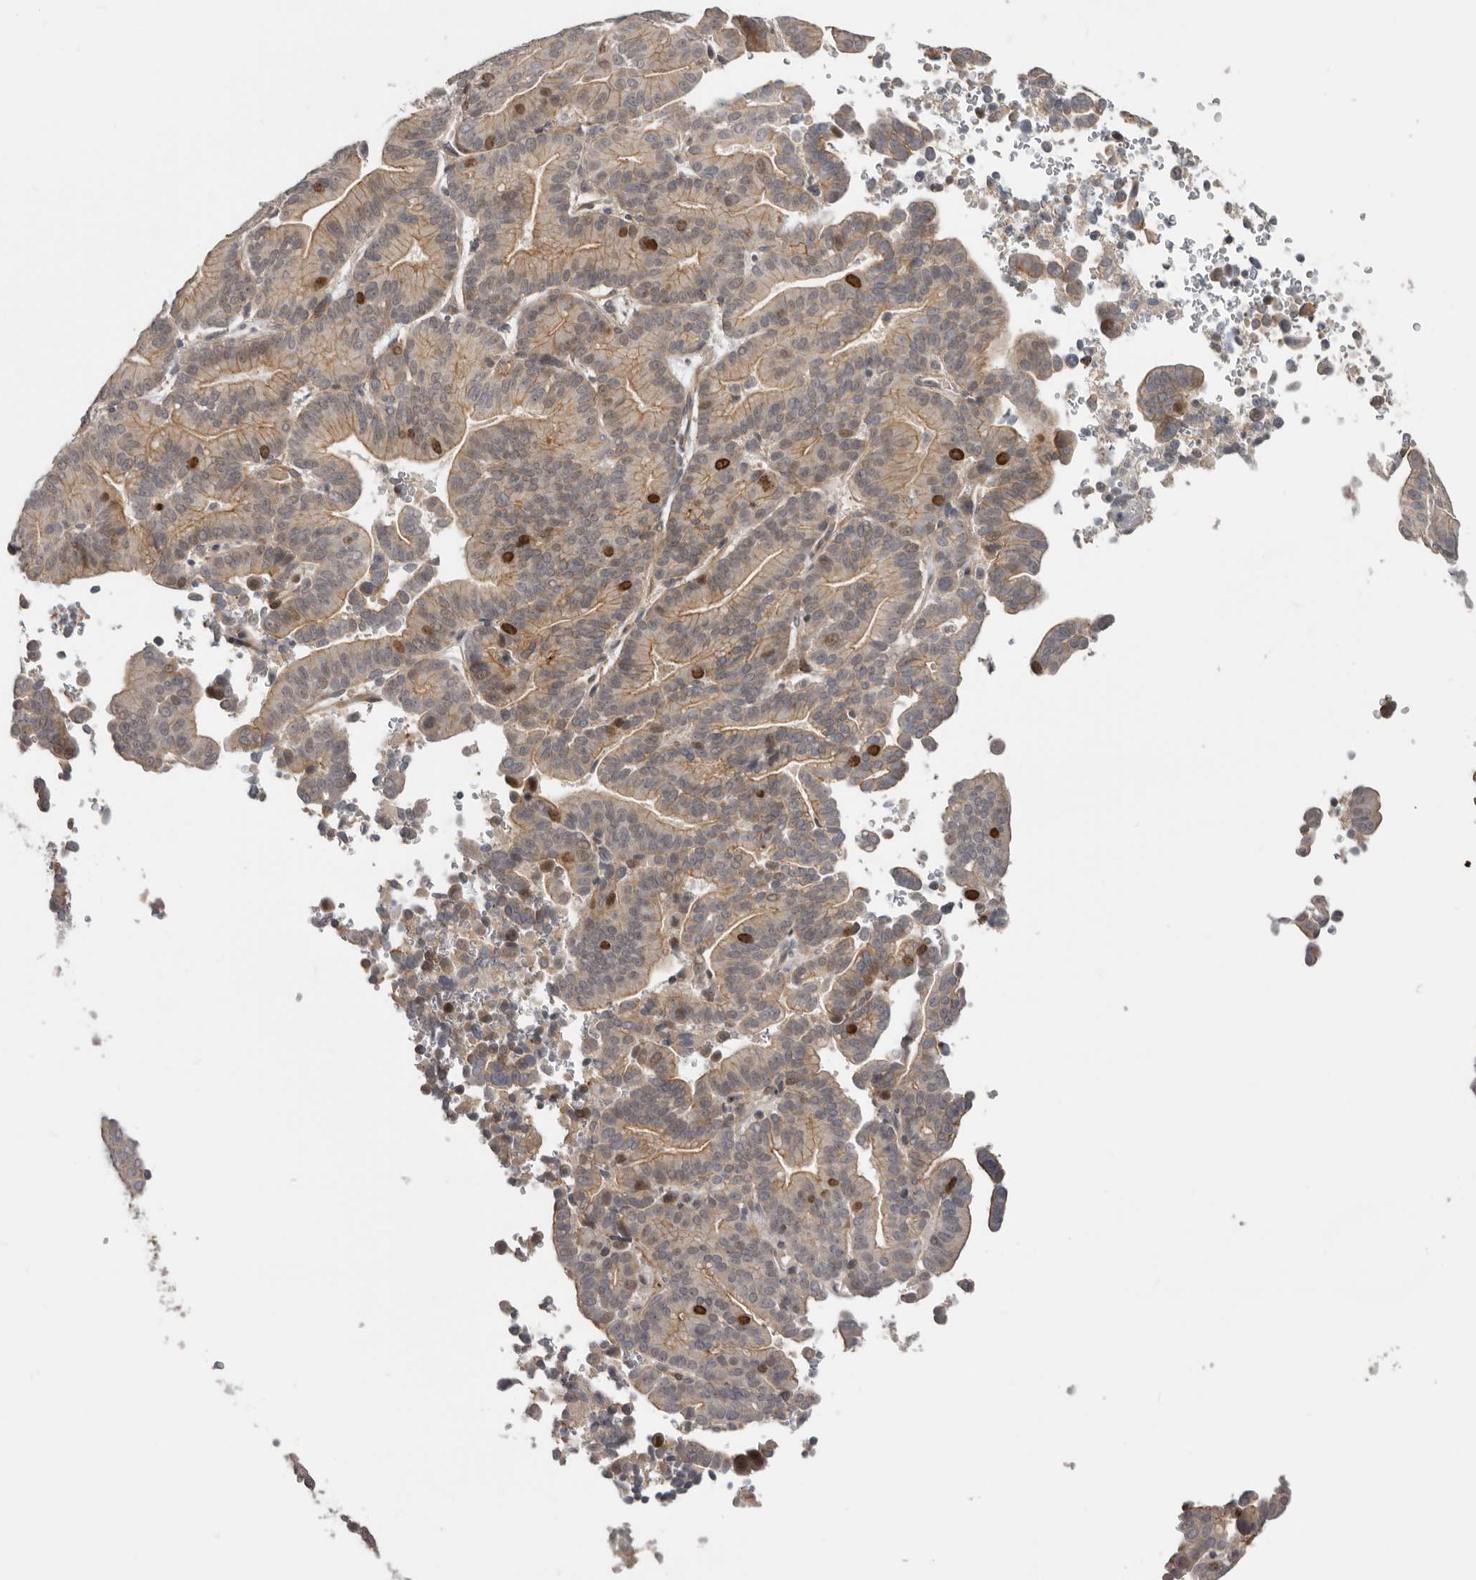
{"staining": {"intensity": "strong", "quantity": "<25%", "location": "cytoplasmic/membranous,nuclear"}, "tissue": "liver cancer", "cell_type": "Tumor cells", "image_type": "cancer", "snomed": [{"axis": "morphology", "description": "Cholangiocarcinoma"}, {"axis": "topography", "description": "Liver"}], "caption": "Tumor cells show medium levels of strong cytoplasmic/membranous and nuclear staining in approximately <25% of cells in human liver cancer (cholangiocarcinoma). (Stains: DAB (3,3'-diaminobenzidine) in brown, nuclei in blue, Microscopy: brightfield microscopy at high magnification).", "gene": "CDCA8", "patient": {"sex": "female", "age": 75}}